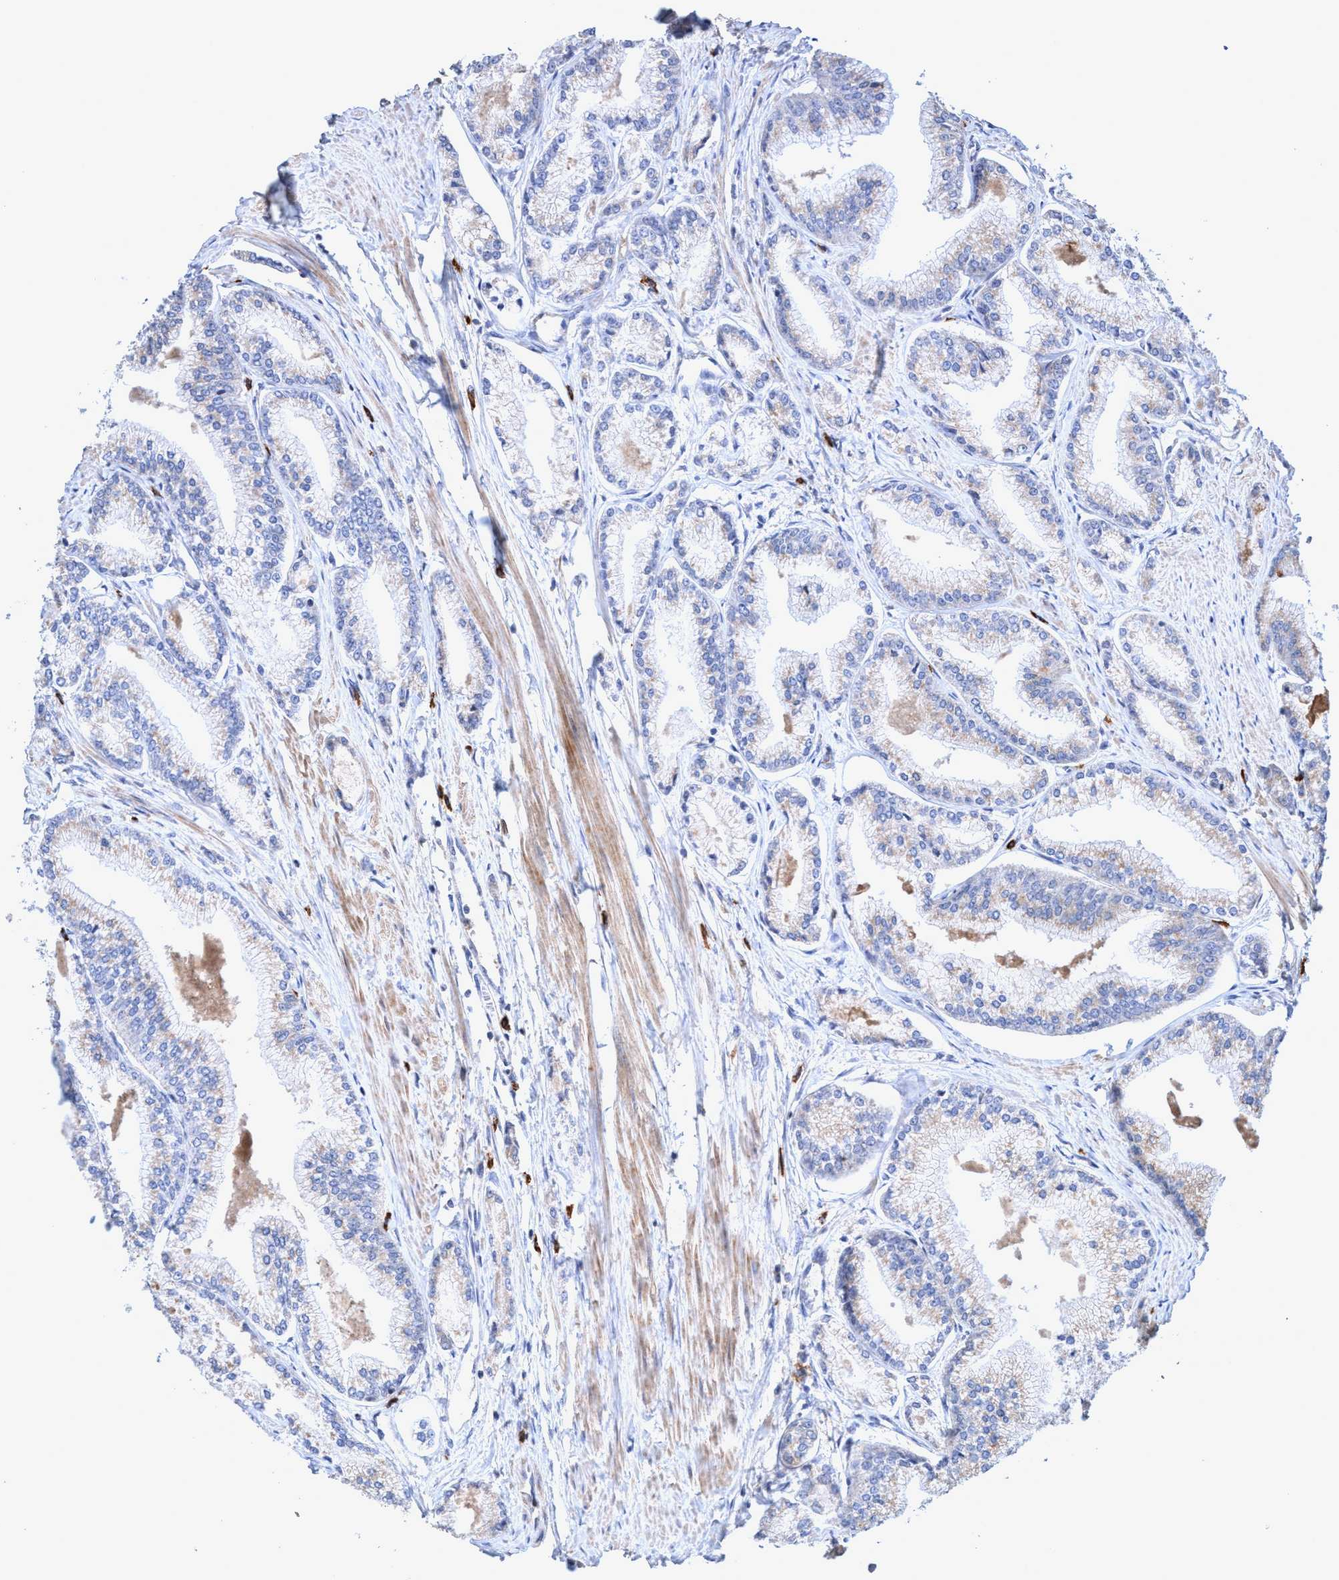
{"staining": {"intensity": "weak", "quantity": "<25%", "location": "cytoplasmic/membranous"}, "tissue": "prostate cancer", "cell_type": "Tumor cells", "image_type": "cancer", "snomed": [{"axis": "morphology", "description": "Adenocarcinoma, Low grade"}, {"axis": "topography", "description": "Prostate"}], "caption": "Immunohistochemistry histopathology image of neoplastic tissue: human prostate low-grade adenocarcinoma stained with DAB exhibits no significant protein staining in tumor cells.", "gene": "ZNF677", "patient": {"sex": "male", "age": 52}}